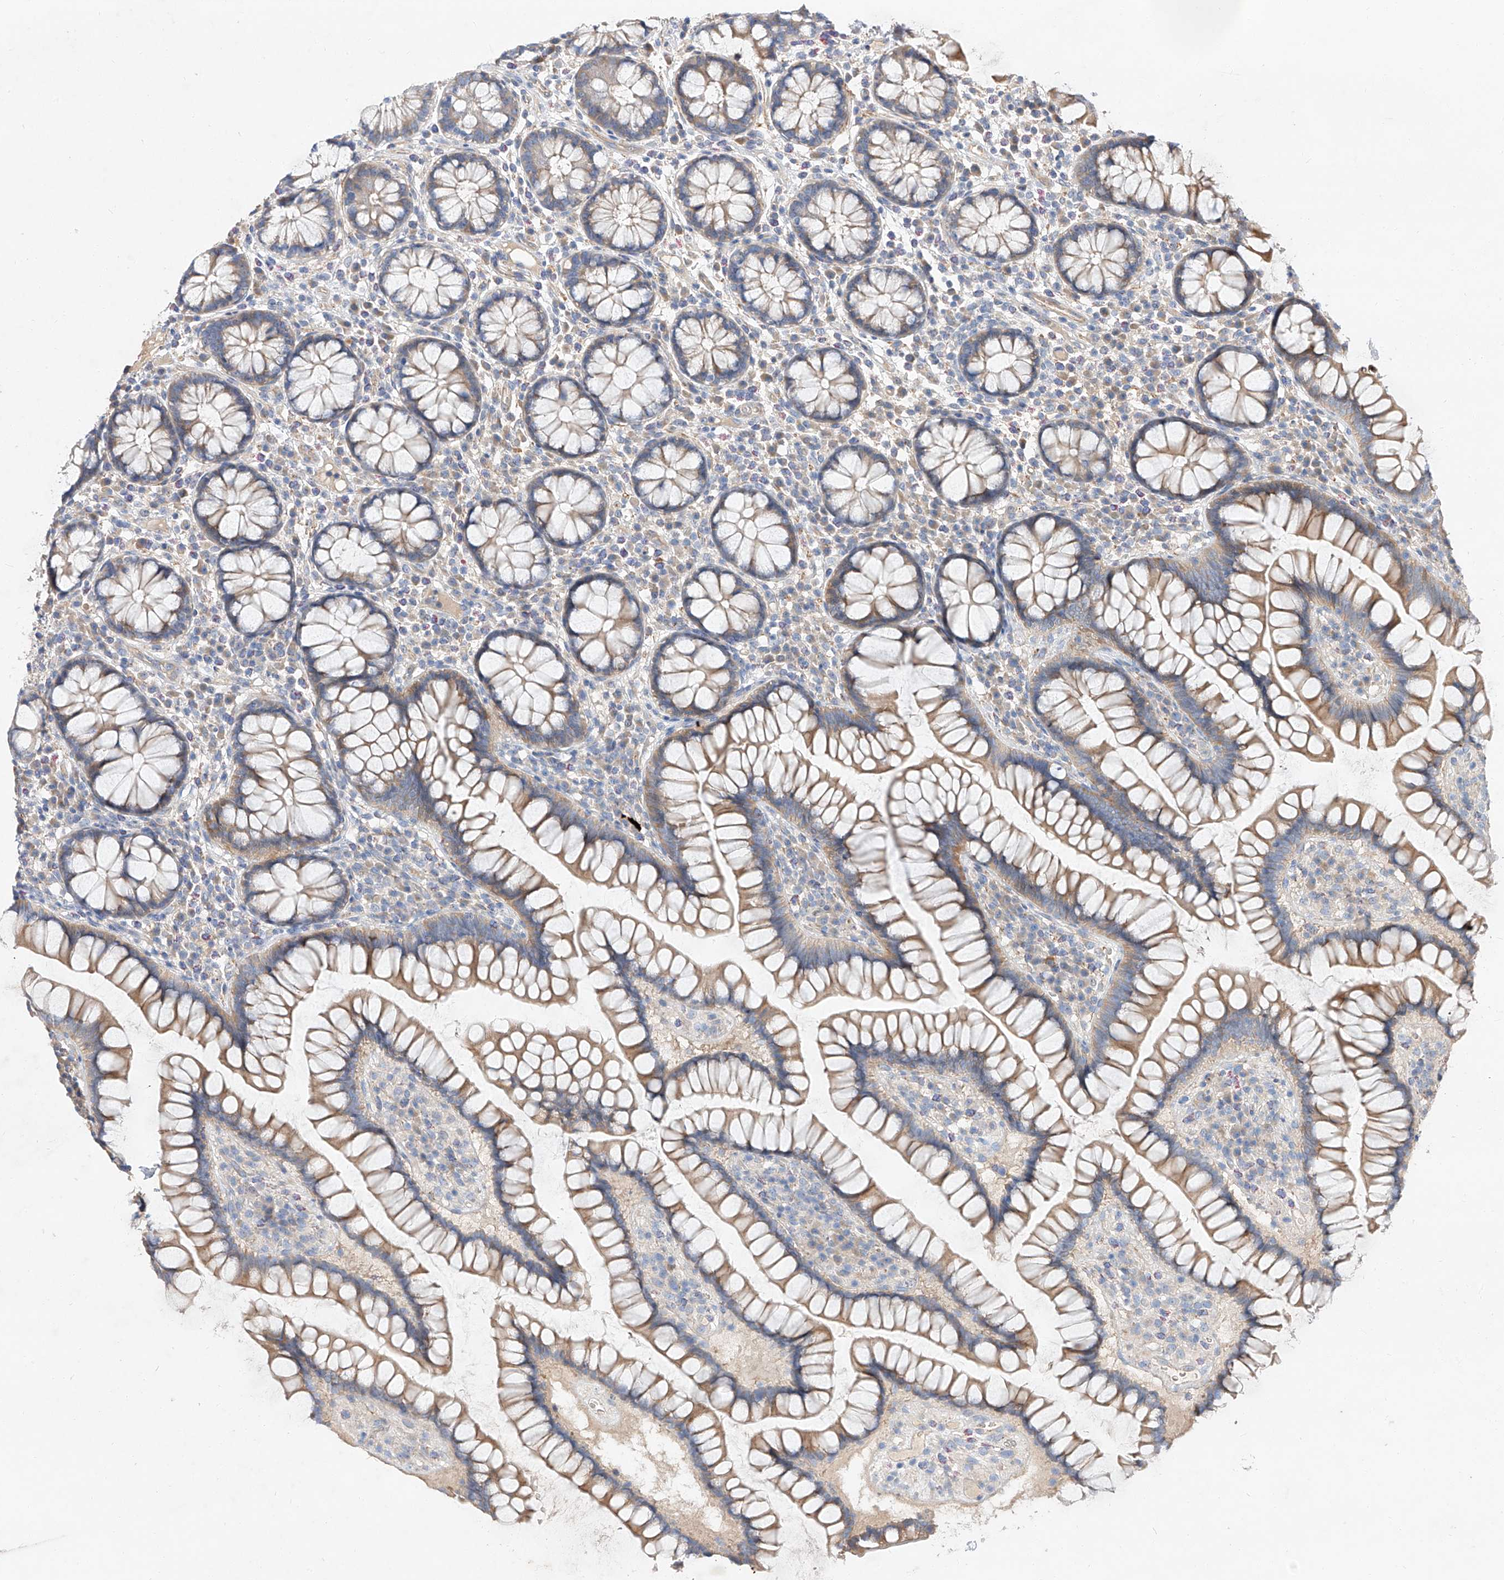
{"staining": {"intensity": "weak", "quantity": ">75%", "location": "cytoplasmic/membranous"}, "tissue": "colon", "cell_type": "Endothelial cells", "image_type": "normal", "snomed": [{"axis": "morphology", "description": "Normal tissue, NOS"}, {"axis": "topography", "description": "Colon"}], "caption": "Colon stained with immunohistochemistry reveals weak cytoplasmic/membranous staining in about >75% of endothelial cells.", "gene": "DIRAS3", "patient": {"sex": "female", "age": 79}}